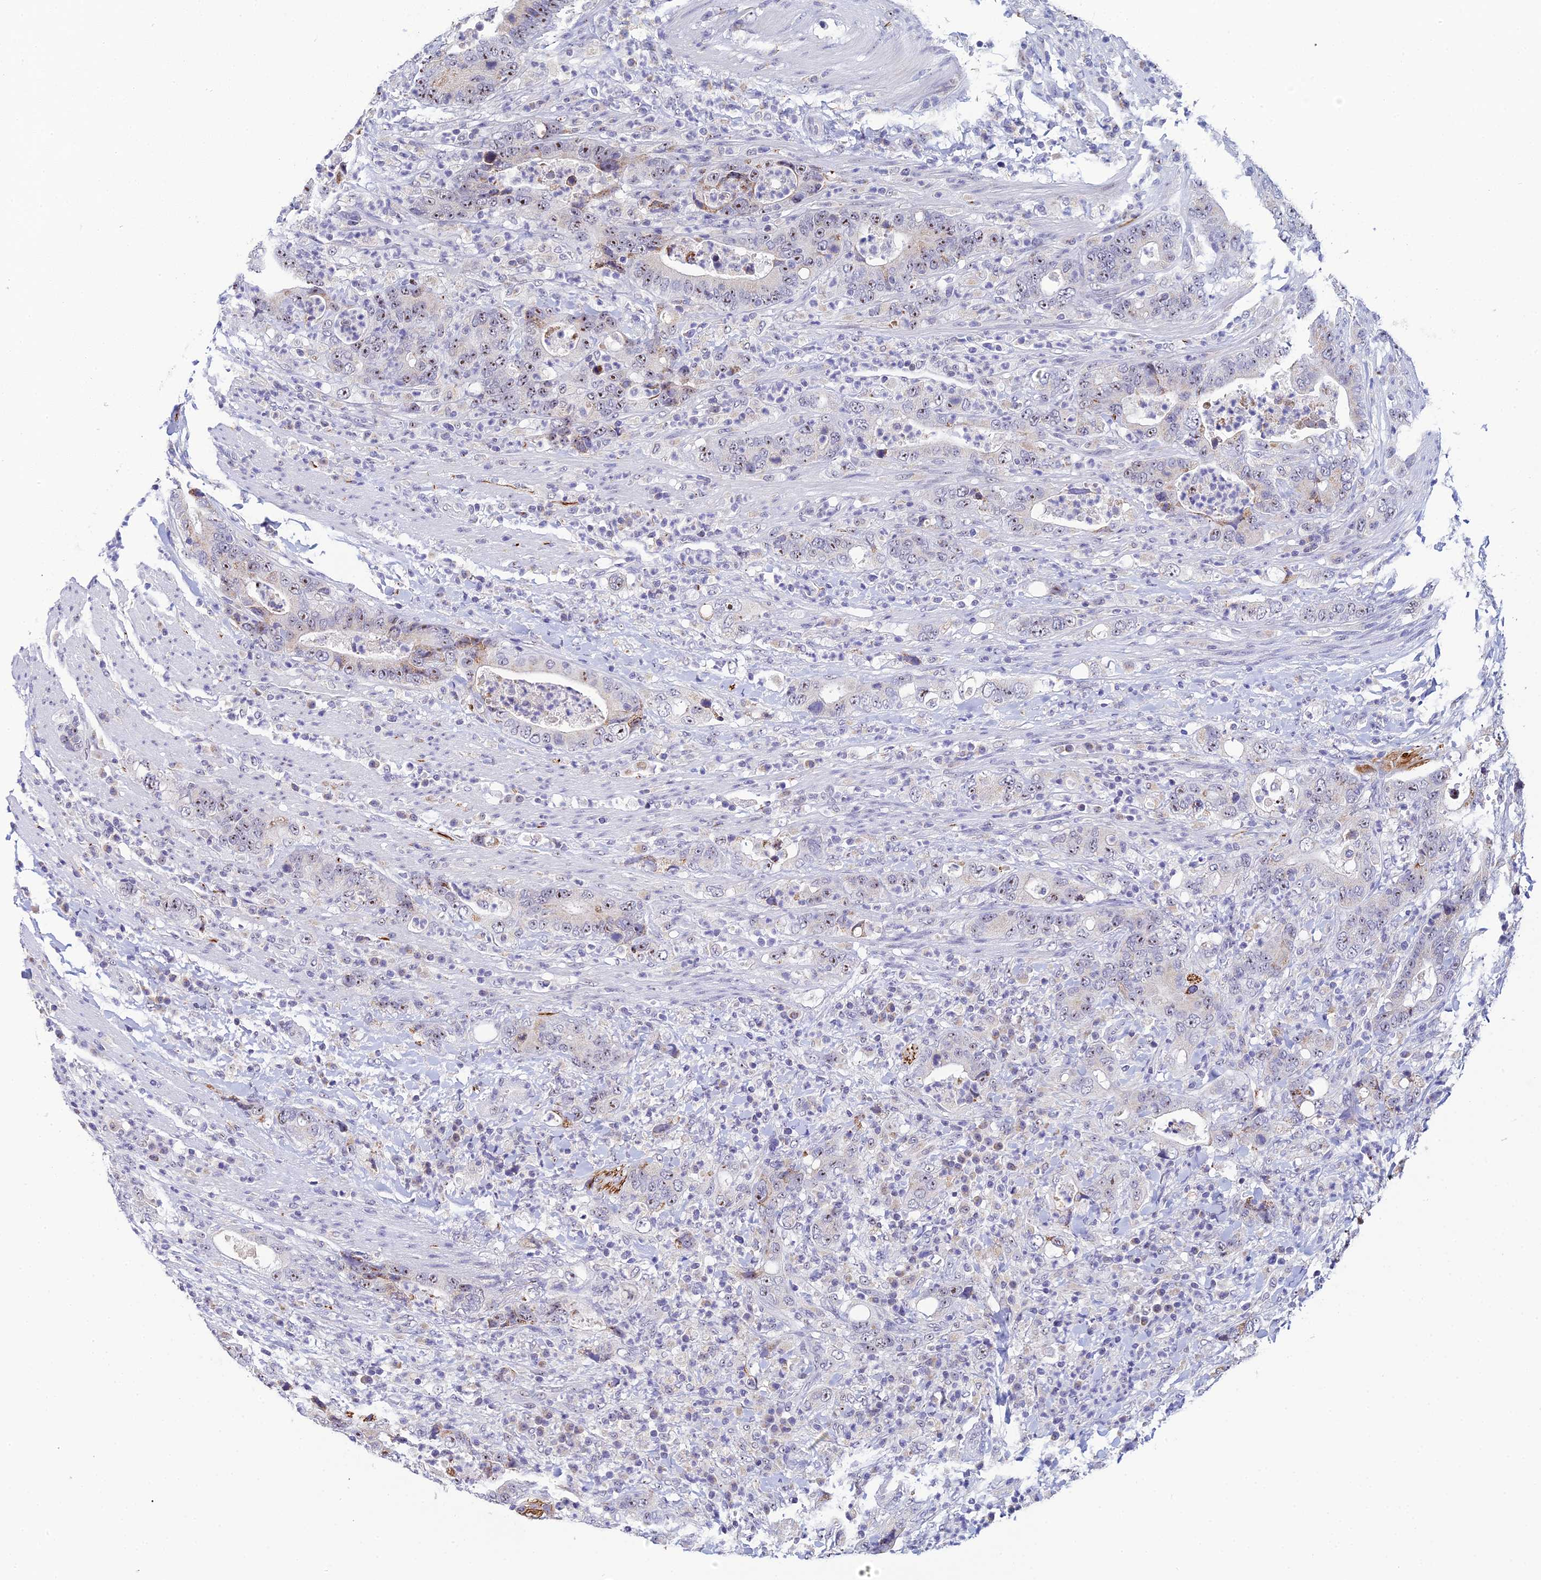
{"staining": {"intensity": "moderate", "quantity": "25%-75%", "location": "nuclear"}, "tissue": "colorectal cancer", "cell_type": "Tumor cells", "image_type": "cancer", "snomed": [{"axis": "morphology", "description": "Adenocarcinoma, NOS"}, {"axis": "topography", "description": "Colon"}], "caption": "Protein analysis of adenocarcinoma (colorectal) tissue exhibits moderate nuclear expression in about 25%-75% of tumor cells.", "gene": "PLPP4", "patient": {"sex": "female", "age": 75}}